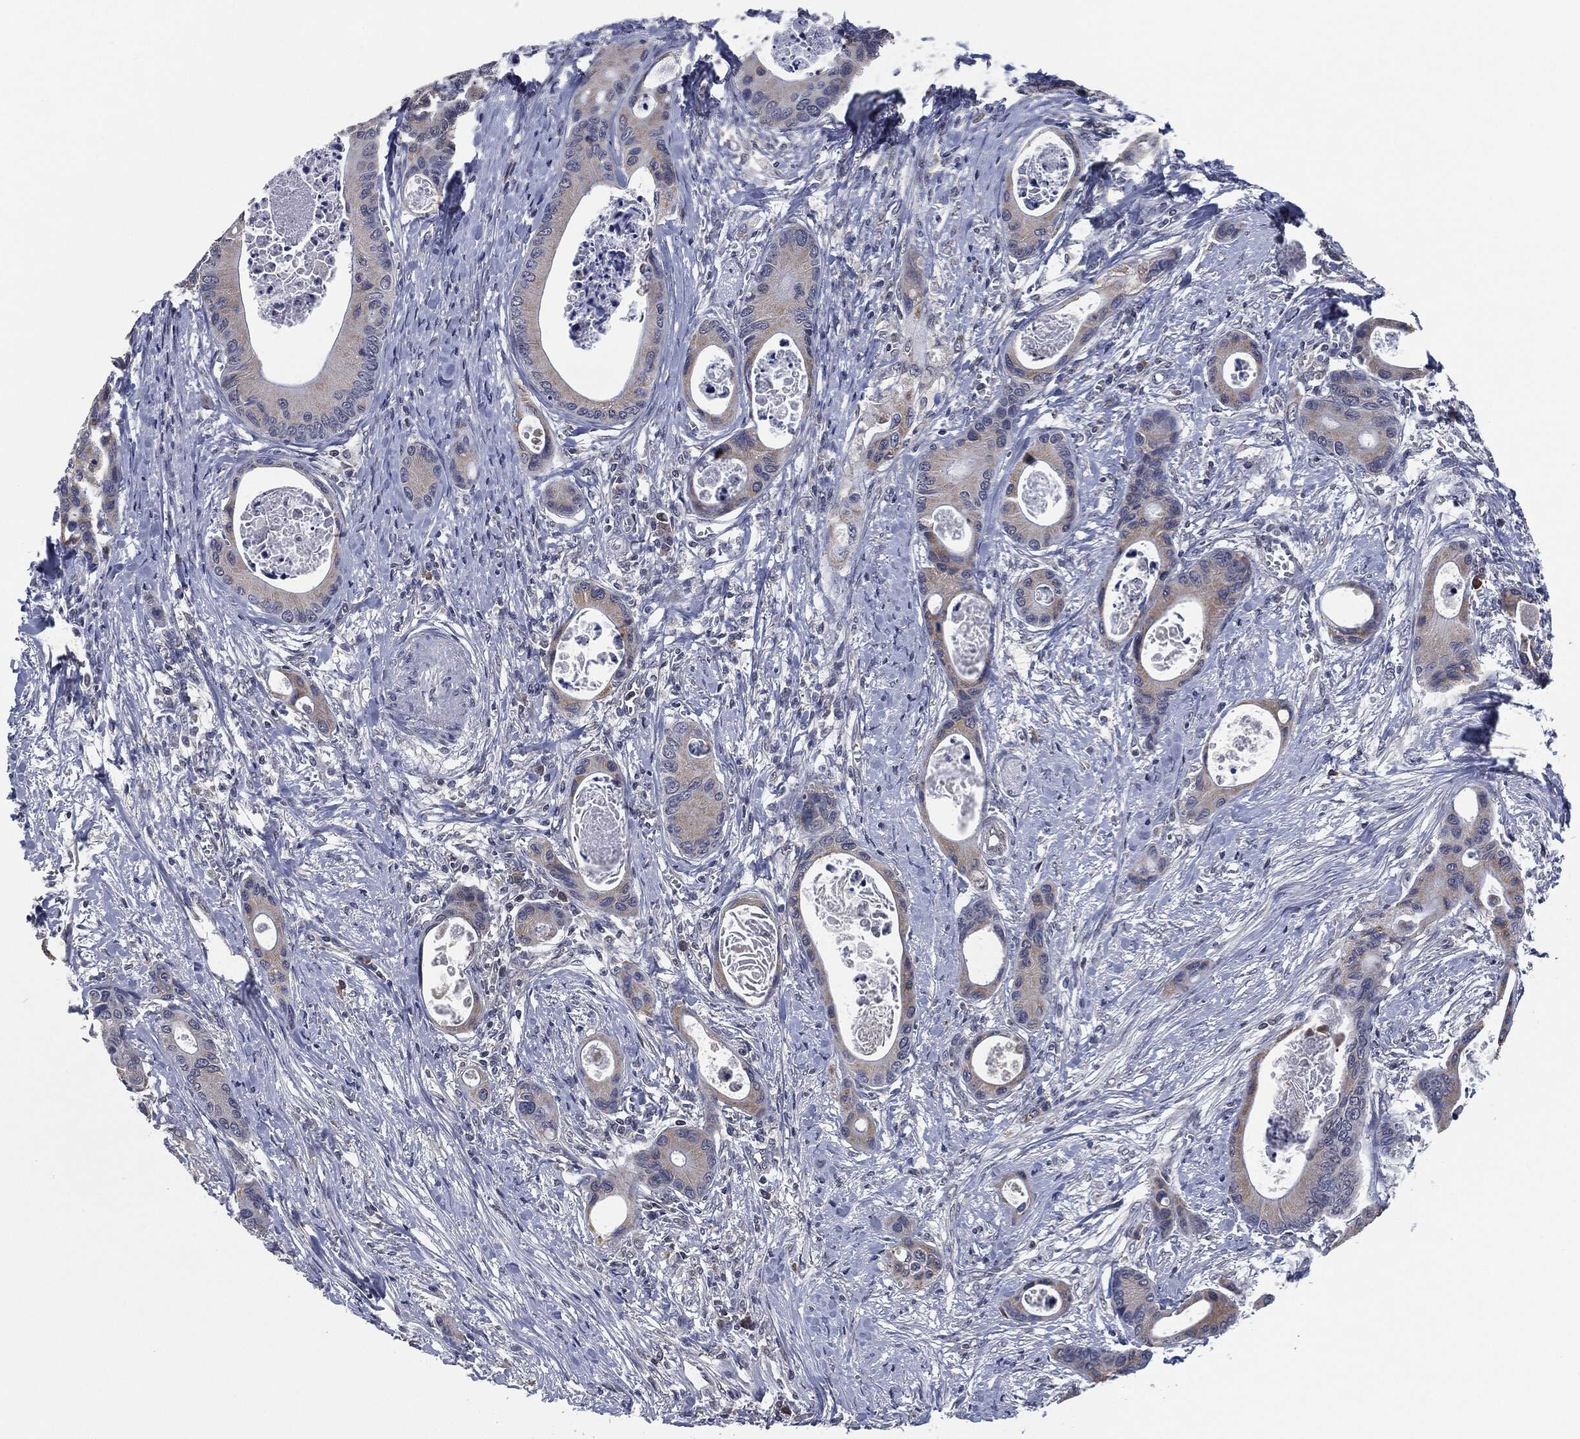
{"staining": {"intensity": "weak", "quantity": "25%-75%", "location": "cytoplasmic/membranous"}, "tissue": "colorectal cancer", "cell_type": "Tumor cells", "image_type": "cancer", "snomed": [{"axis": "morphology", "description": "Adenocarcinoma, NOS"}, {"axis": "topography", "description": "Colon"}], "caption": "Human colorectal cancer (adenocarcinoma) stained with a protein marker shows weak staining in tumor cells.", "gene": "IL2RG", "patient": {"sex": "female", "age": 78}}